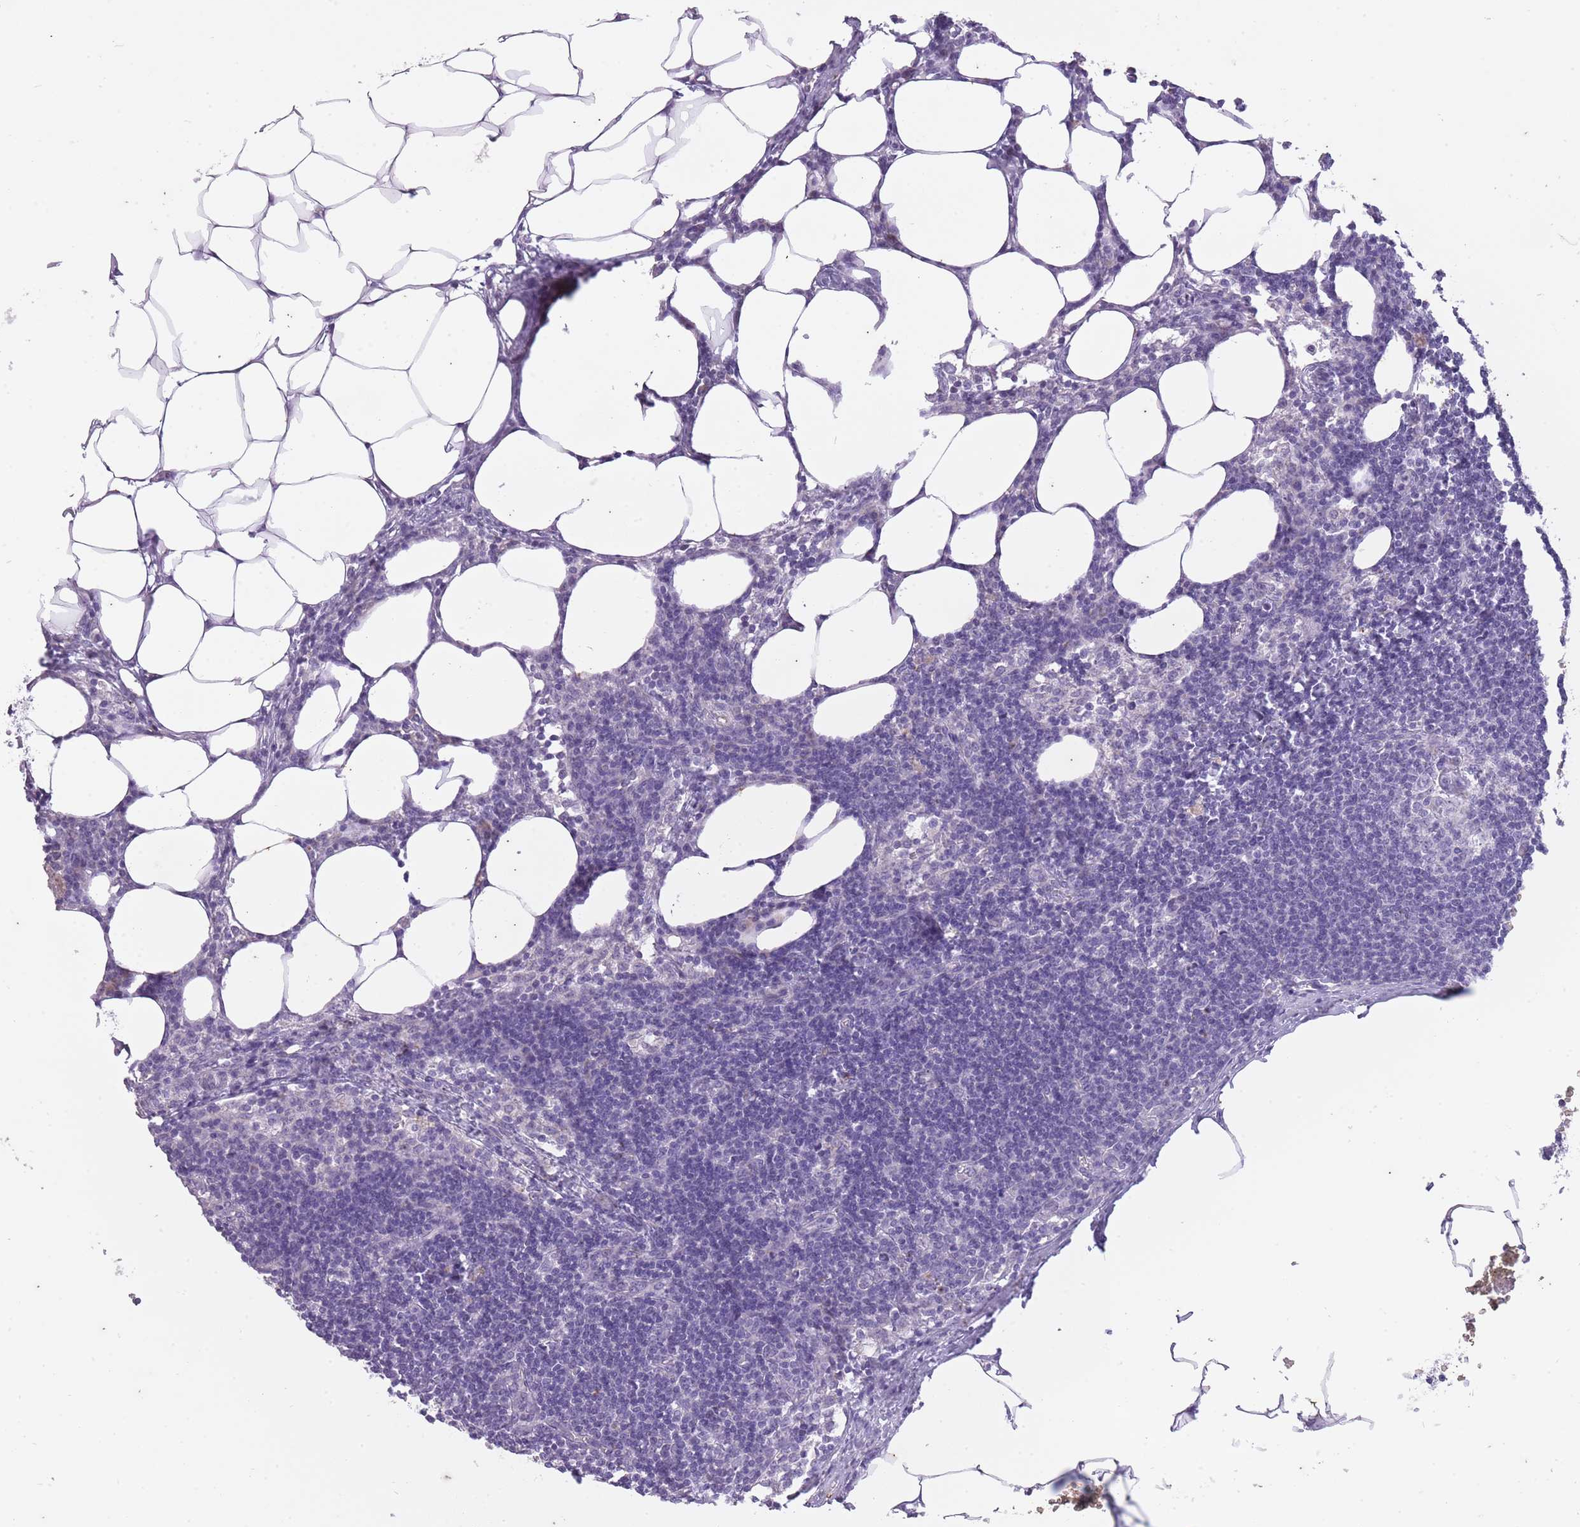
{"staining": {"intensity": "negative", "quantity": "none", "location": "none"}, "tissue": "lymph node", "cell_type": "Germinal center cells", "image_type": "normal", "snomed": [{"axis": "morphology", "description": "Normal tissue, NOS"}, {"axis": "topography", "description": "Lymph node"}], "caption": "High magnification brightfield microscopy of benign lymph node stained with DAB (brown) and counterstained with hematoxylin (blue): germinal center cells show no significant expression.", "gene": "CNTNAP3B", "patient": {"sex": "female", "age": 30}}